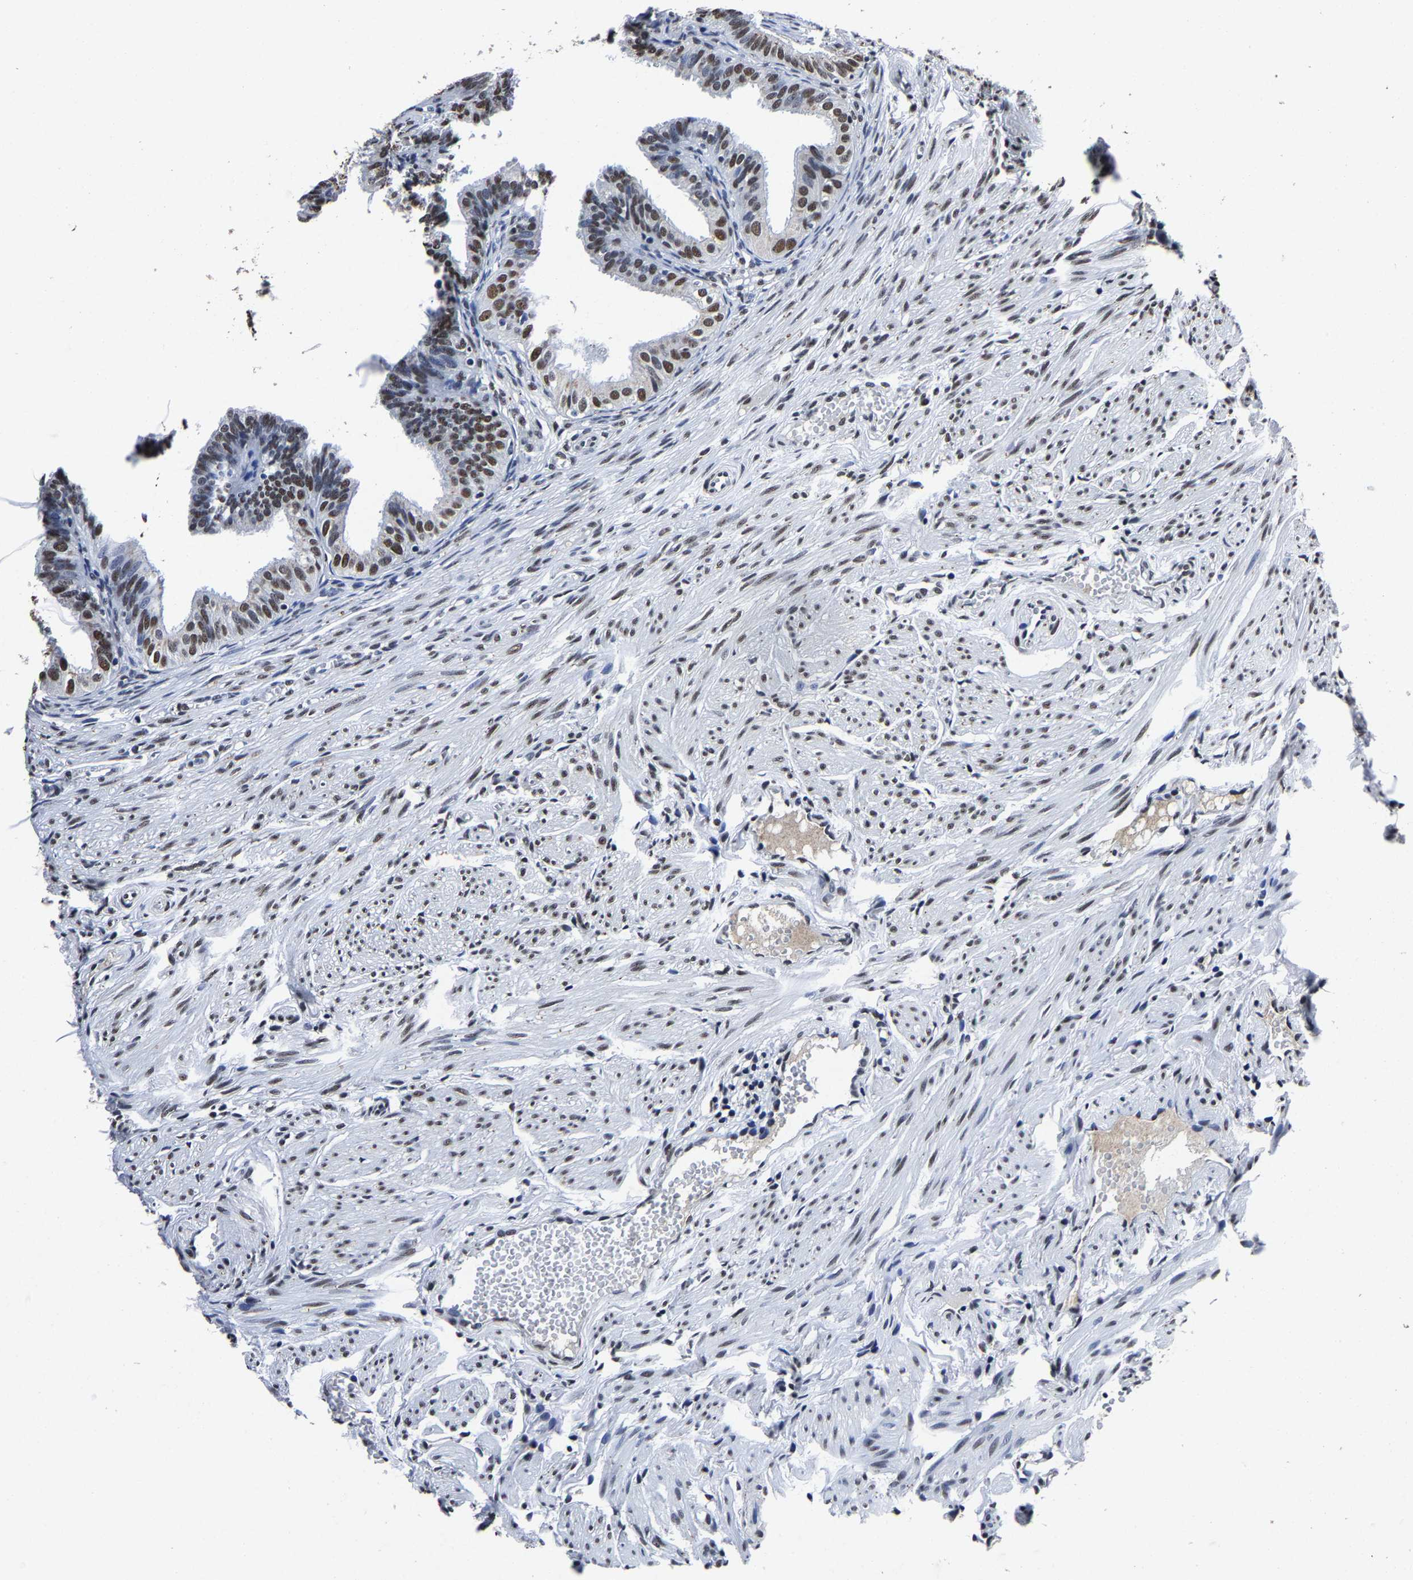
{"staining": {"intensity": "moderate", "quantity": "25%-75%", "location": "nuclear"}, "tissue": "fallopian tube", "cell_type": "Glandular cells", "image_type": "normal", "snomed": [{"axis": "morphology", "description": "Normal tissue, NOS"}, {"axis": "topography", "description": "Fallopian tube"}], "caption": "Immunohistochemistry of unremarkable human fallopian tube reveals medium levels of moderate nuclear staining in approximately 25%-75% of glandular cells. (DAB = brown stain, brightfield microscopy at high magnification).", "gene": "RBM45", "patient": {"sex": "female", "age": 35}}